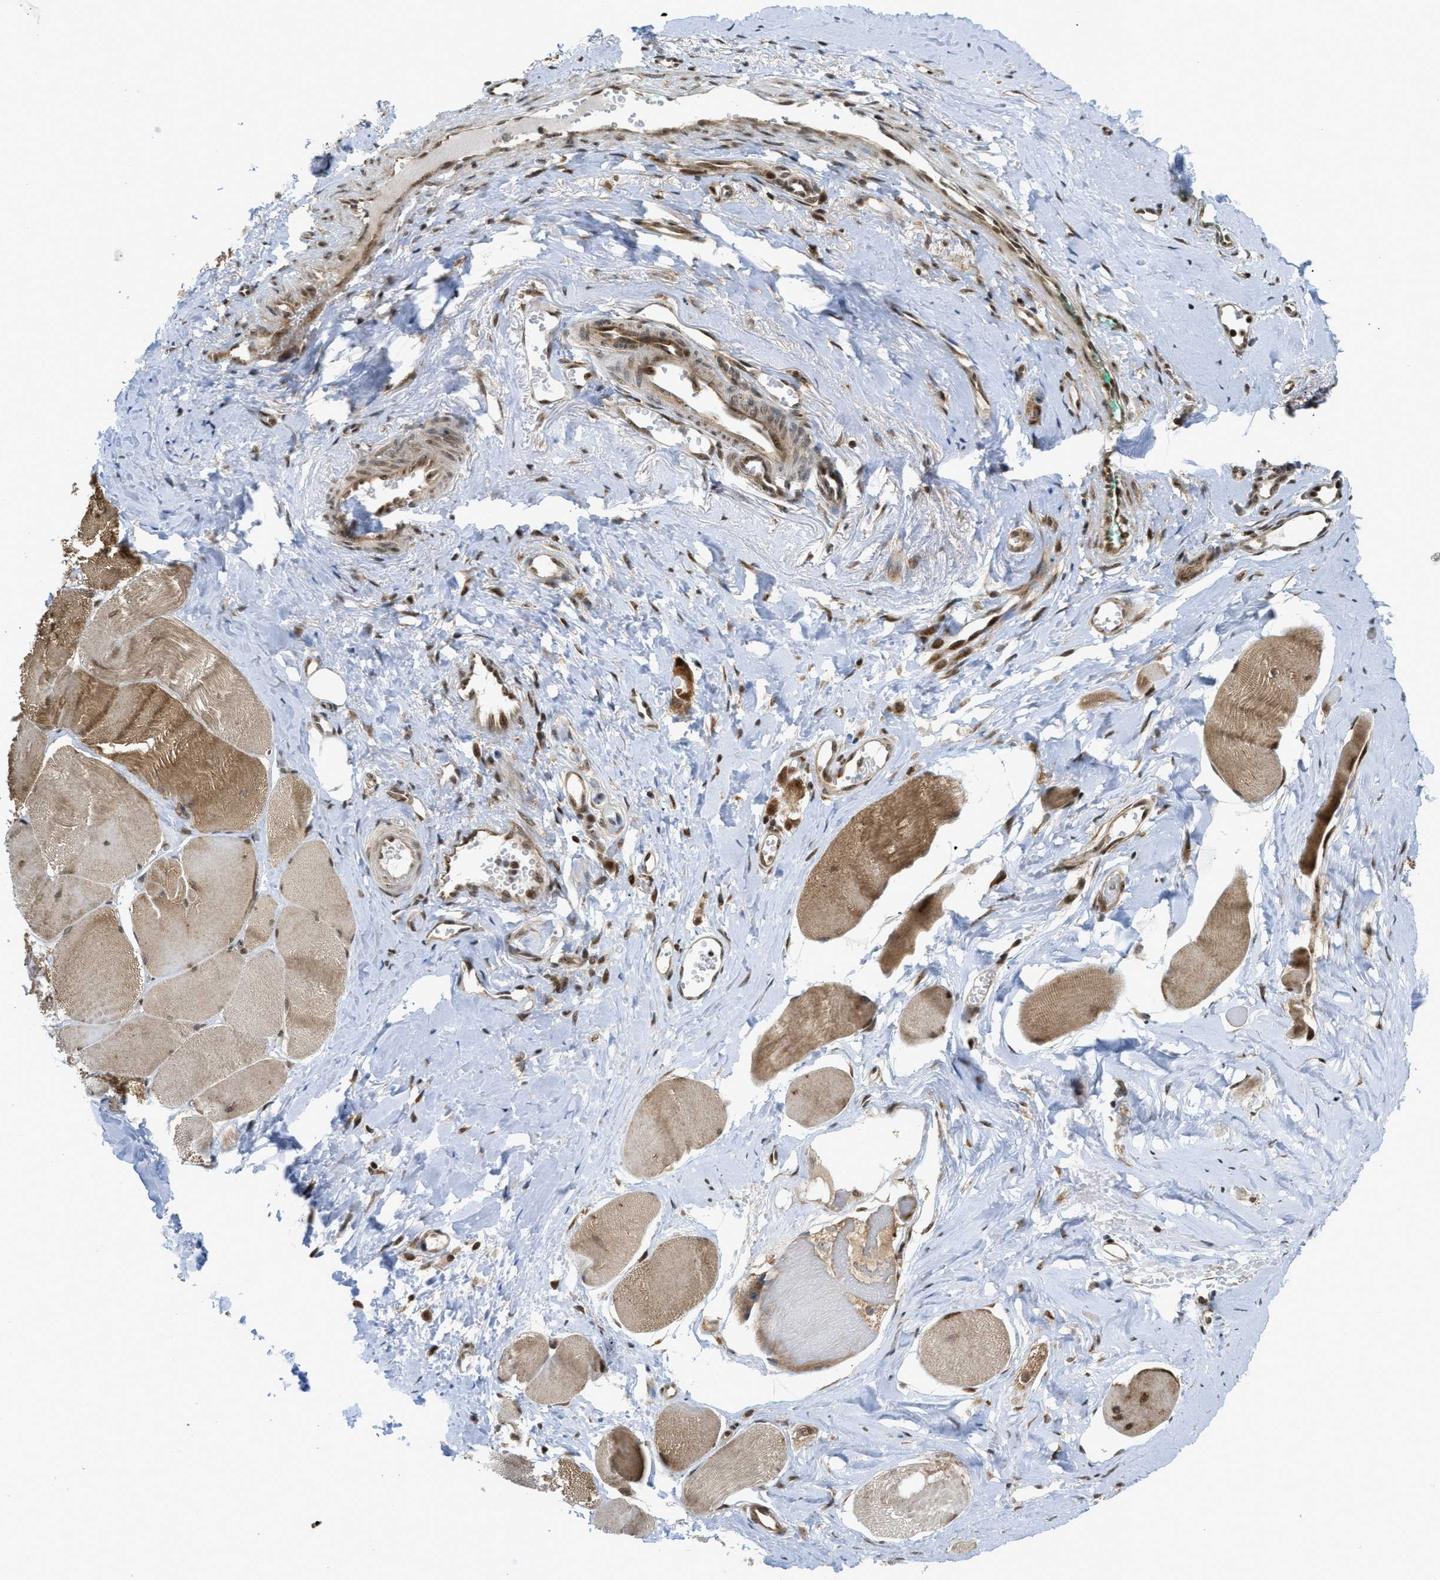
{"staining": {"intensity": "moderate", "quantity": ">75%", "location": "cytoplasmic/membranous,nuclear"}, "tissue": "skeletal muscle", "cell_type": "Myocytes", "image_type": "normal", "snomed": [{"axis": "morphology", "description": "Normal tissue, NOS"}, {"axis": "morphology", "description": "Squamous cell carcinoma, NOS"}, {"axis": "topography", "description": "Skeletal muscle"}], "caption": "IHC (DAB (3,3'-diaminobenzidine)) staining of normal skeletal muscle displays moderate cytoplasmic/membranous,nuclear protein positivity in approximately >75% of myocytes.", "gene": "TACC1", "patient": {"sex": "male", "age": 51}}